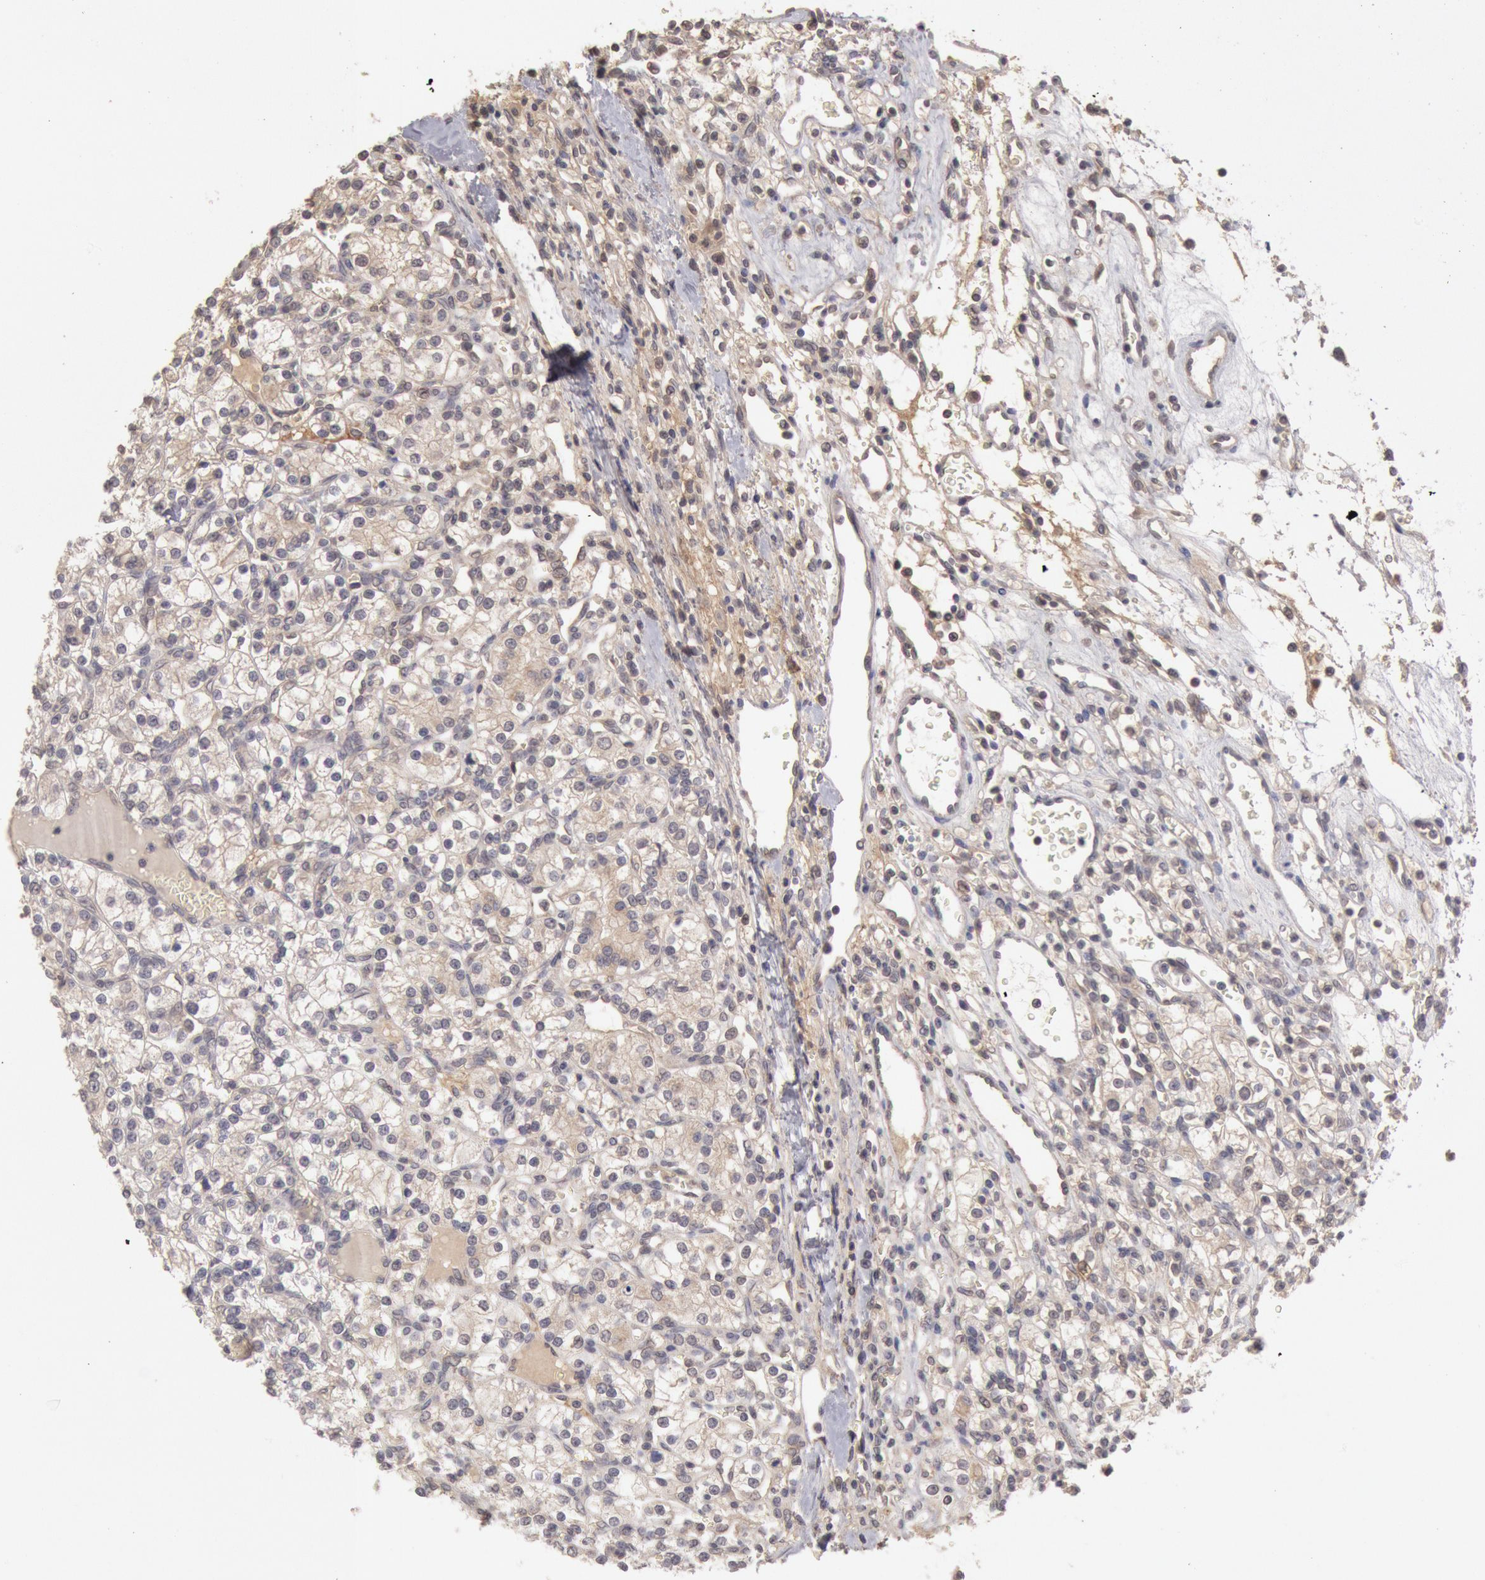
{"staining": {"intensity": "weak", "quantity": "25%-75%", "location": "cytoplasmic/membranous"}, "tissue": "renal cancer", "cell_type": "Tumor cells", "image_type": "cancer", "snomed": [{"axis": "morphology", "description": "Adenocarcinoma, NOS"}, {"axis": "topography", "description": "Kidney"}], "caption": "This is an image of immunohistochemistry staining of adenocarcinoma (renal), which shows weak staining in the cytoplasmic/membranous of tumor cells.", "gene": "ZFP36L1", "patient": {"sex": "female", "age": 62}}